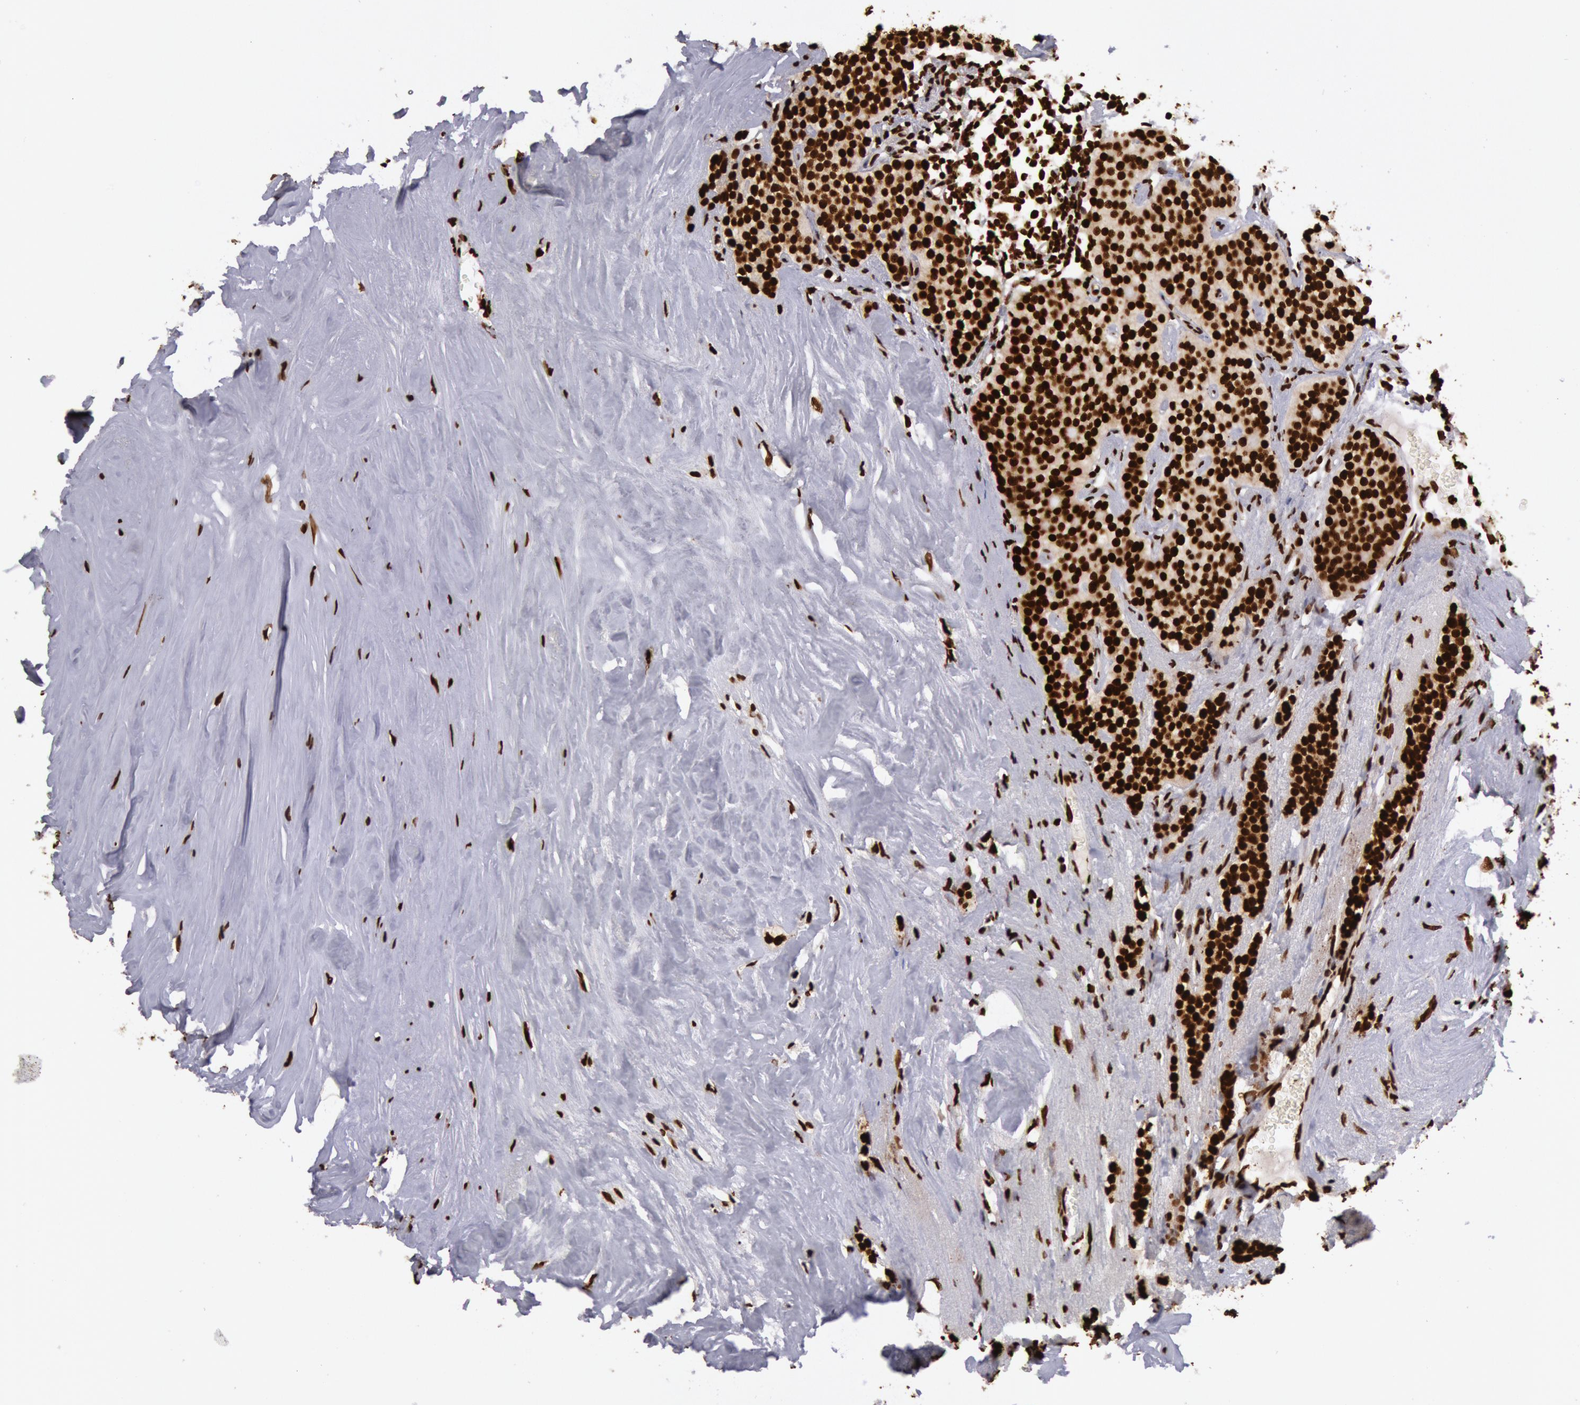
{"staining": {"intensity": "strong", "quantity": ">75%", "location": "nuclear"}, "tissue": "carcinoid", "cell_type": "Tumor cells", "image_type": "cancer", "snomed": [{"axis": "morphology", "description": "Carcinoid, malignant, NOS"}, {"axis": "topography", "description": "Small intestine"}], "caption": "Protein expression analysis of human carcinoid (malignant) reveals strong nuclear positivity in approximately >75% of tumor cells. (DAB (3,3'-diaminobenzidine) = brown stain, brightfield microscopy at high magnification).", "gene": "H3-4", "patient": {"sex": "male", "age": 63}}